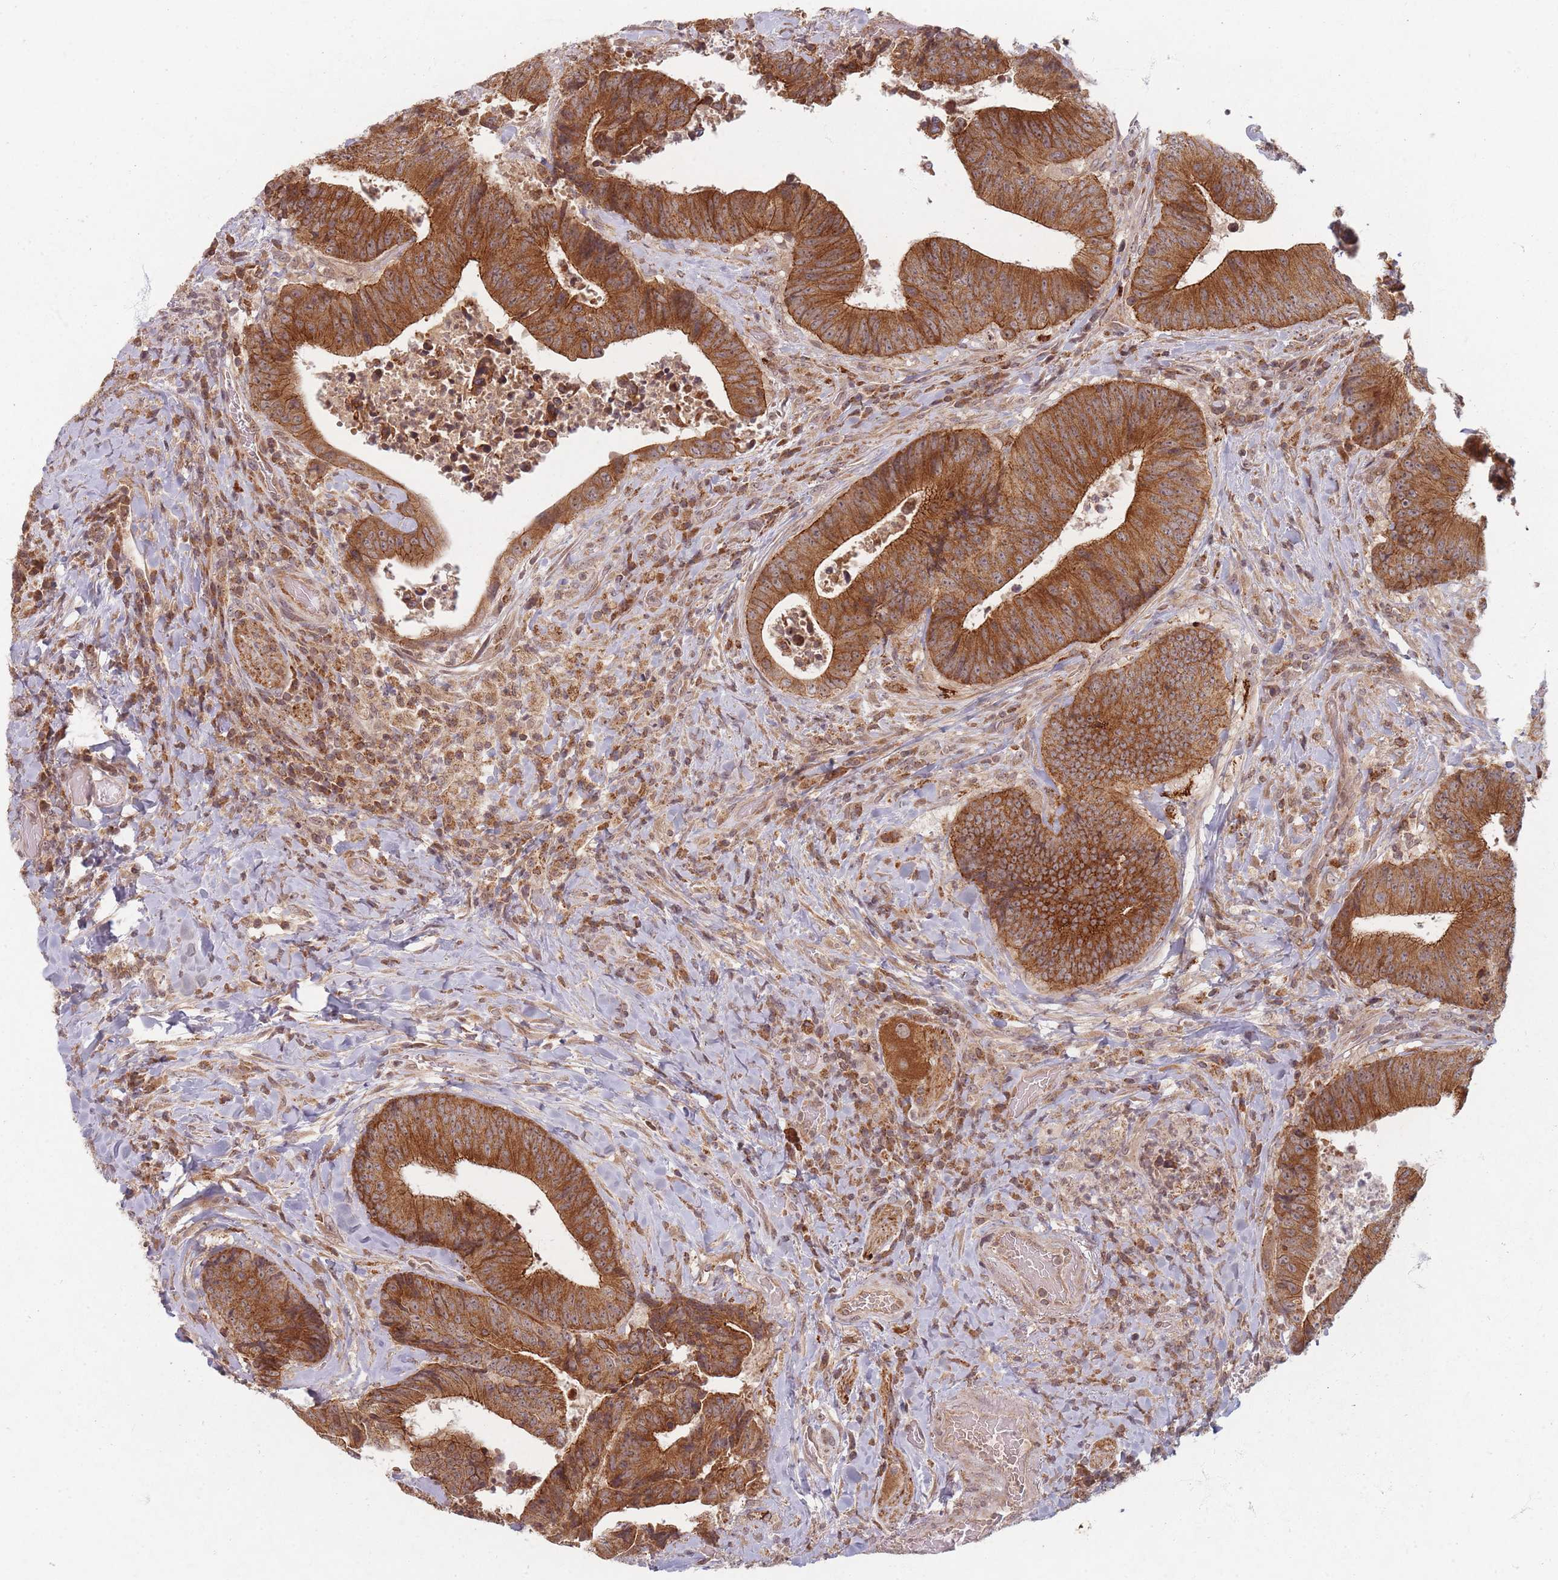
{"staining": {"intensity": "strong", "quantity": ">75%", "location": "cytoplasmic/membranous"}, "tissue": "colorectal cancer", "cell_type": "Tumor cells", "image_type": "cancer", "snomed": [{"axis": "morphology", "description": "Adenocarcinoma, NOS"}, {"axis": "topography", "description": "Rectum"}], "caption": "Immunohistochemical staining of human colorectal cancer (adenocarcinoma) reveals high levels of strong cytoplasmic/membranous protein staining in approximately >75% of tumor cells.", "gene": "RADX", "patient": {"sex": "male", "age": 72}}